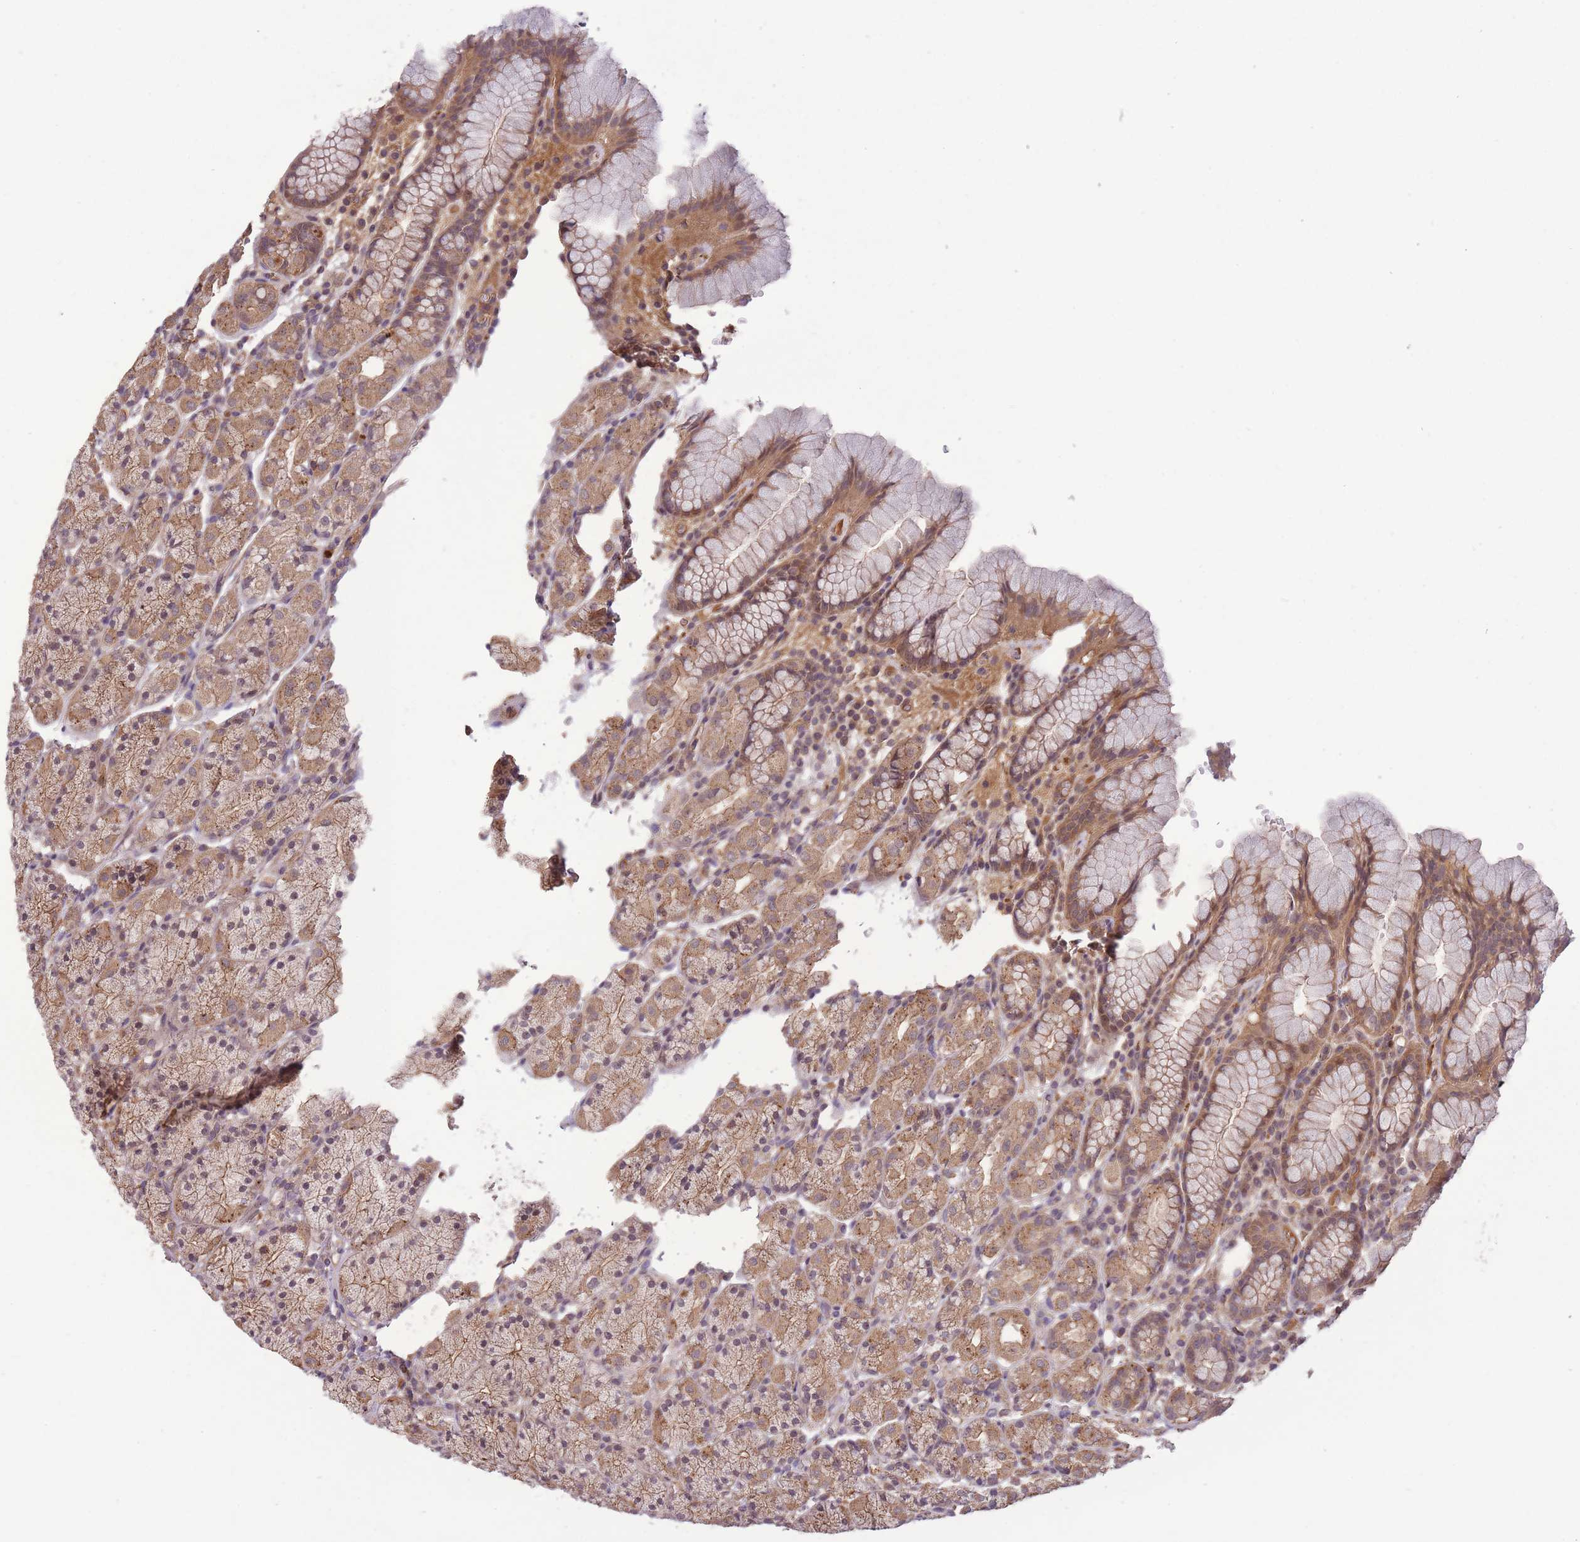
{"staining": {"intensity": "moderate", "quantity": ">75%", "location": "cytoplasmic/membranous"}, "tissue": "stomach", "cell_type": "Glandular cells", "image_type": "normal", "snomed": [{"axis": "morphology", "description": "Normal tissue, NOS"}, {"axis": "topography", "description": "Stomach, upper"}, {"axis": "topography", "description": "Stomach"}], "caption": "A histopathology image showing moderate cytoplasmic/membranous expression in about >75% of glandular cells in normal stomach, as visualized by brown immunohistochemical staining.", "gene": "POLR3F", "patient": {"sex": "male", "age": 62}}